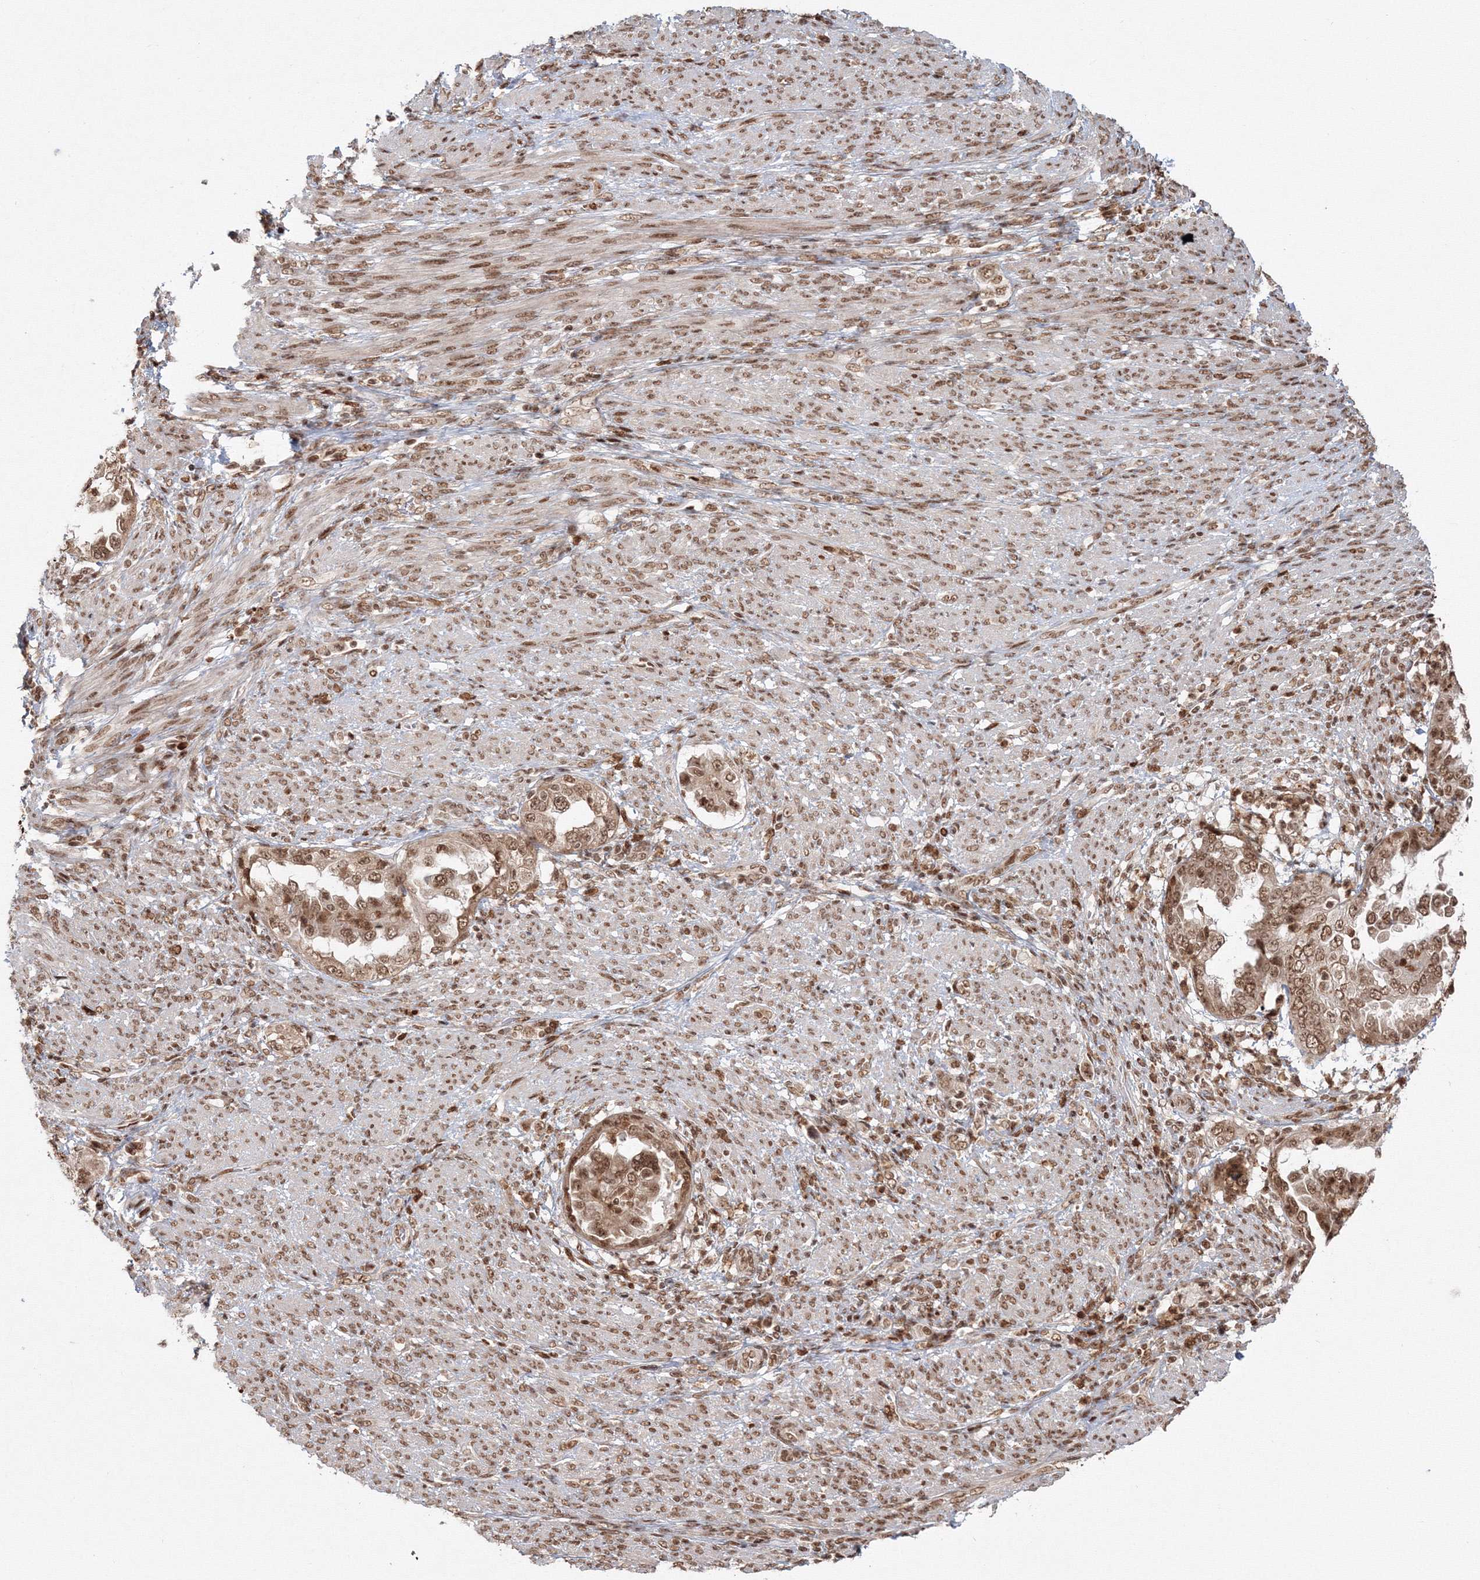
{"staining": {"intensity": "moderate", "quantity": ">75%", "location": "nuclear"}, "tissue": "endometrial cancer", "cell_type": "Tumor cells", "image_type": "cancer", "snomed": [{"axis": "morphology", "description": "Adenocarcinoma, NOS"}, {"axis": "topography", "description": "Endometrium"}], "caption": "Brown immunohistochemical staining in human endometrial adenocarcinoma displays moderate nuclear staining in approximately >75% of tumor cells.", "gene": "KIF20A", "patient": {"sex": "female", "age": 85}}